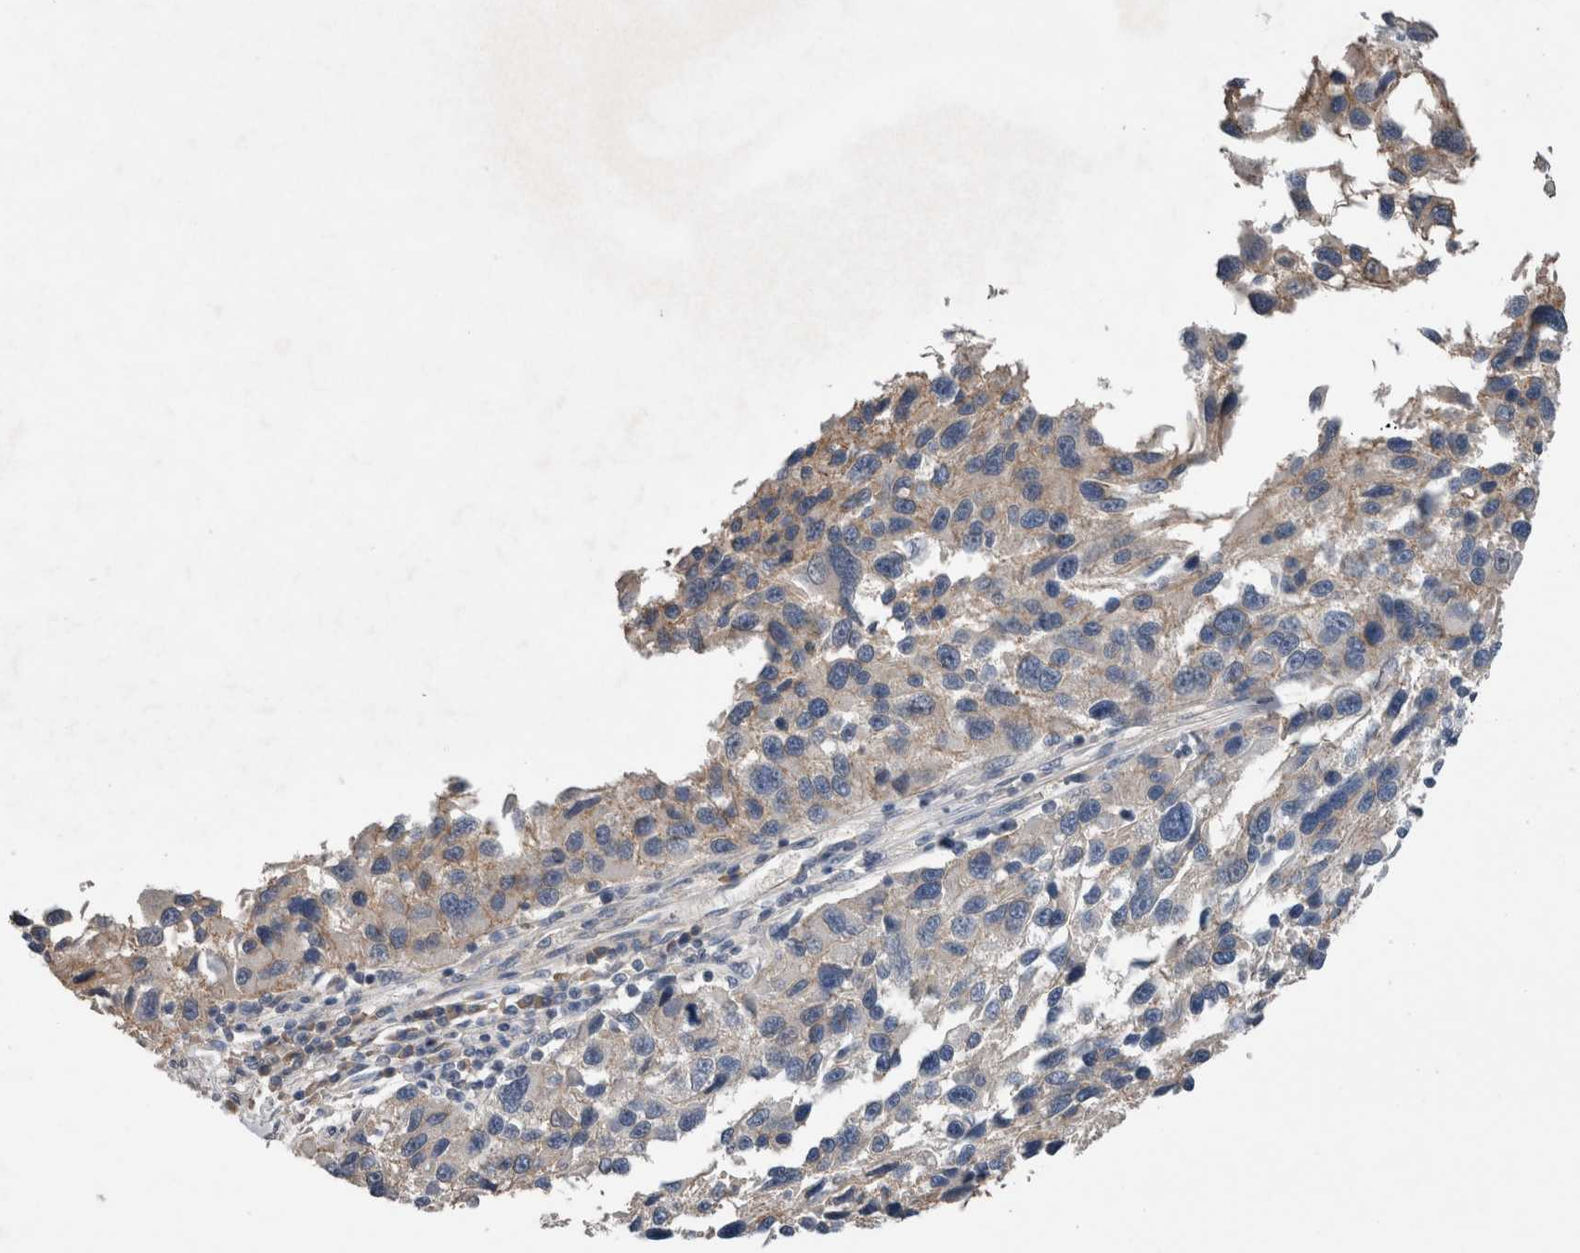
{"staining": {"intensity": "negative", "quantity": "none", "location": "none"}, "tissue": "melanoma", "cell_type": "Tumor cells", "image_type": "cancer", "snomed": [{"axis": "morphology", "description": "Malignant melanoma, NOS"}, {"axis": "topography", "description": "Skin"}], "caption": "High power microscopy histopathology image of an immunohistochemistry (IHC) image of malignant melanoma, revealing no significant expression in tumor cells.", "gene": "CRNN", "patient": {"sex": "male", "age": 53}}